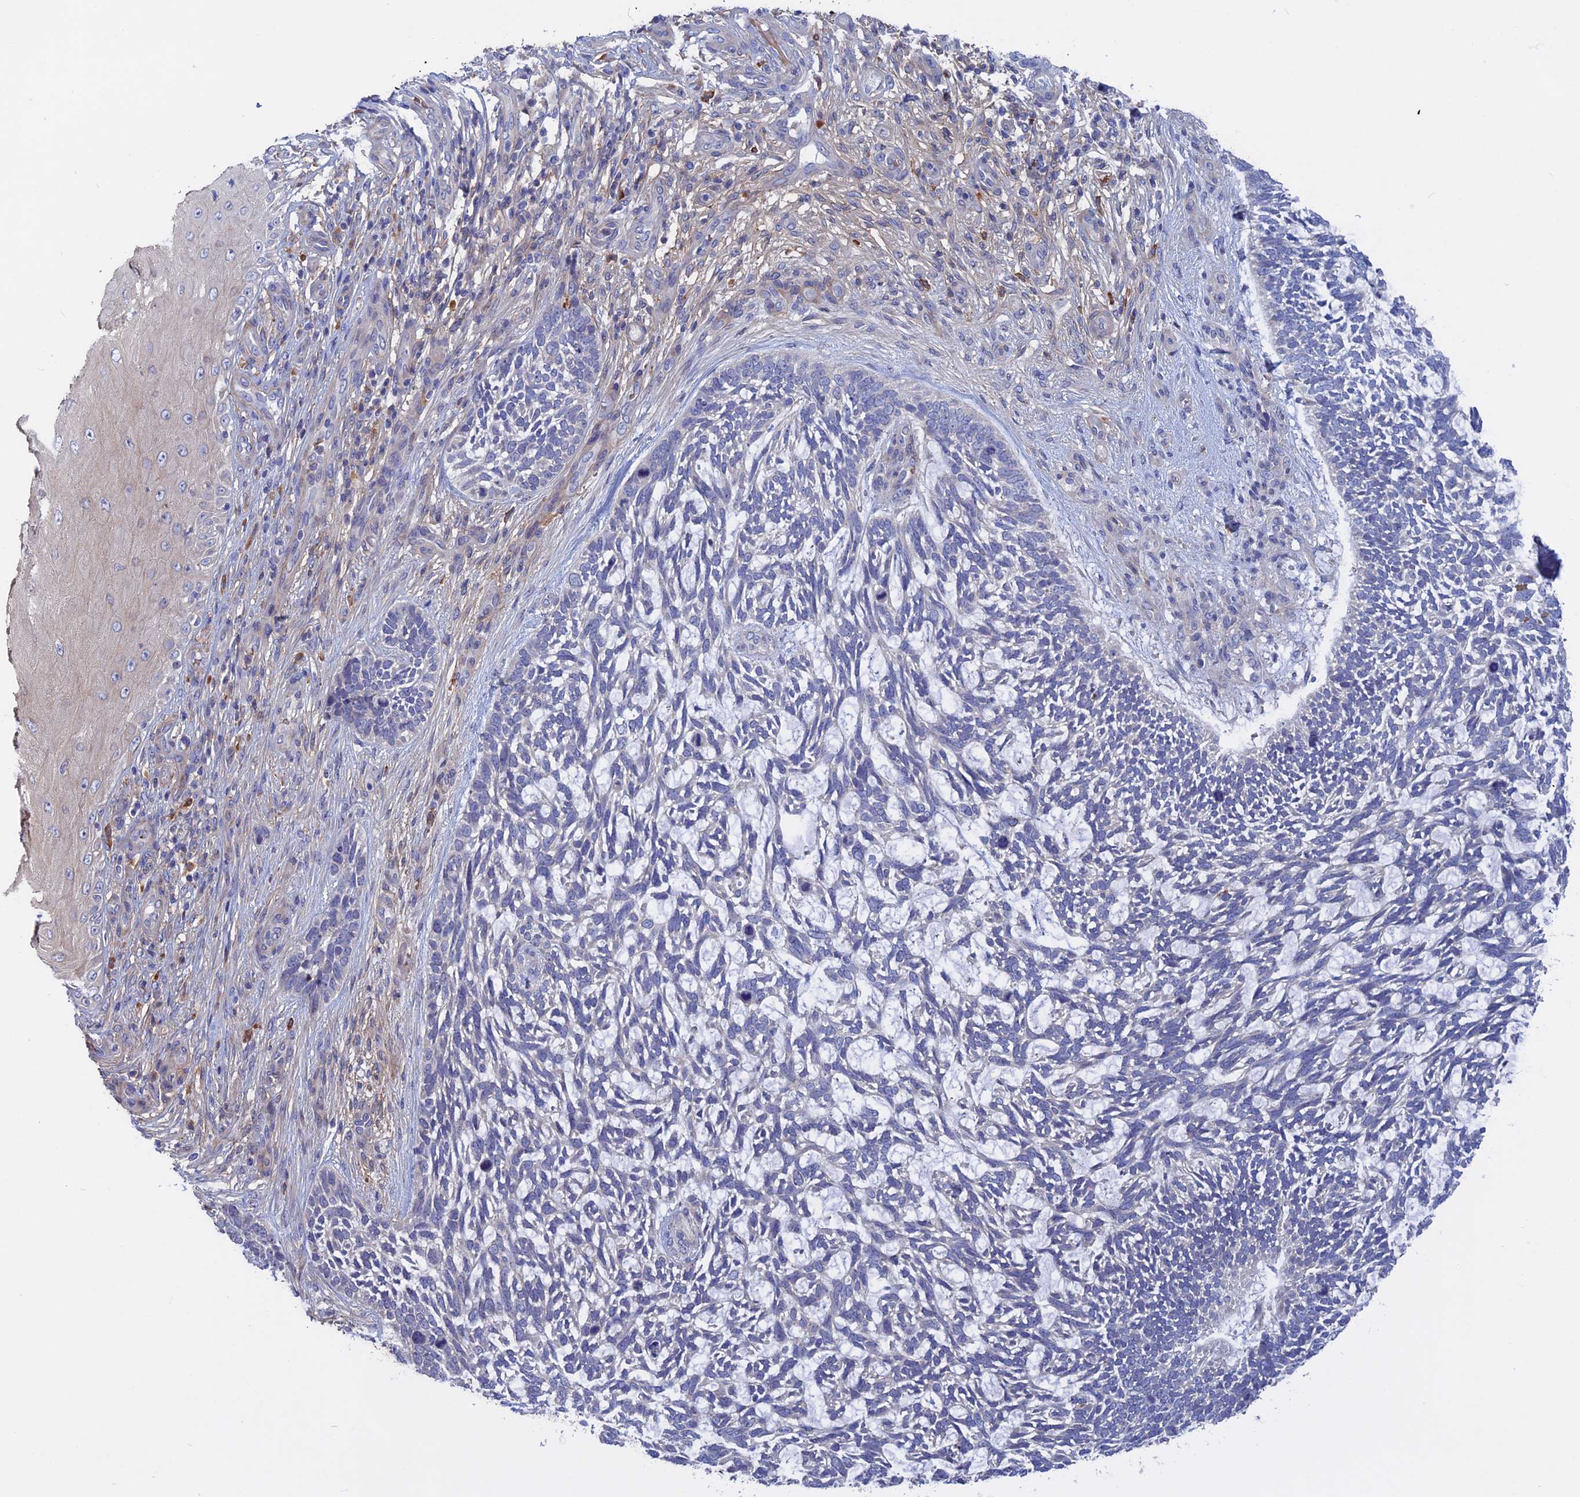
{"staining": {"intensity": "negative", "quantity": "none", "location": "none"}, "tissue": "skin cancer", "cell_type": "Tumor cells", "image_type": "cancer", "snomed": [{"axis": "morphology", "description": "Basal cell carcinoma"}, {"axis": "topography", "description": "Skin"}], "caption": "The micrograph reveals no significant staining in tumor cells of skin basal cell carcinoma.", "gene": "SLC2A6", "patient": {"sex": "male", "age": 88}}